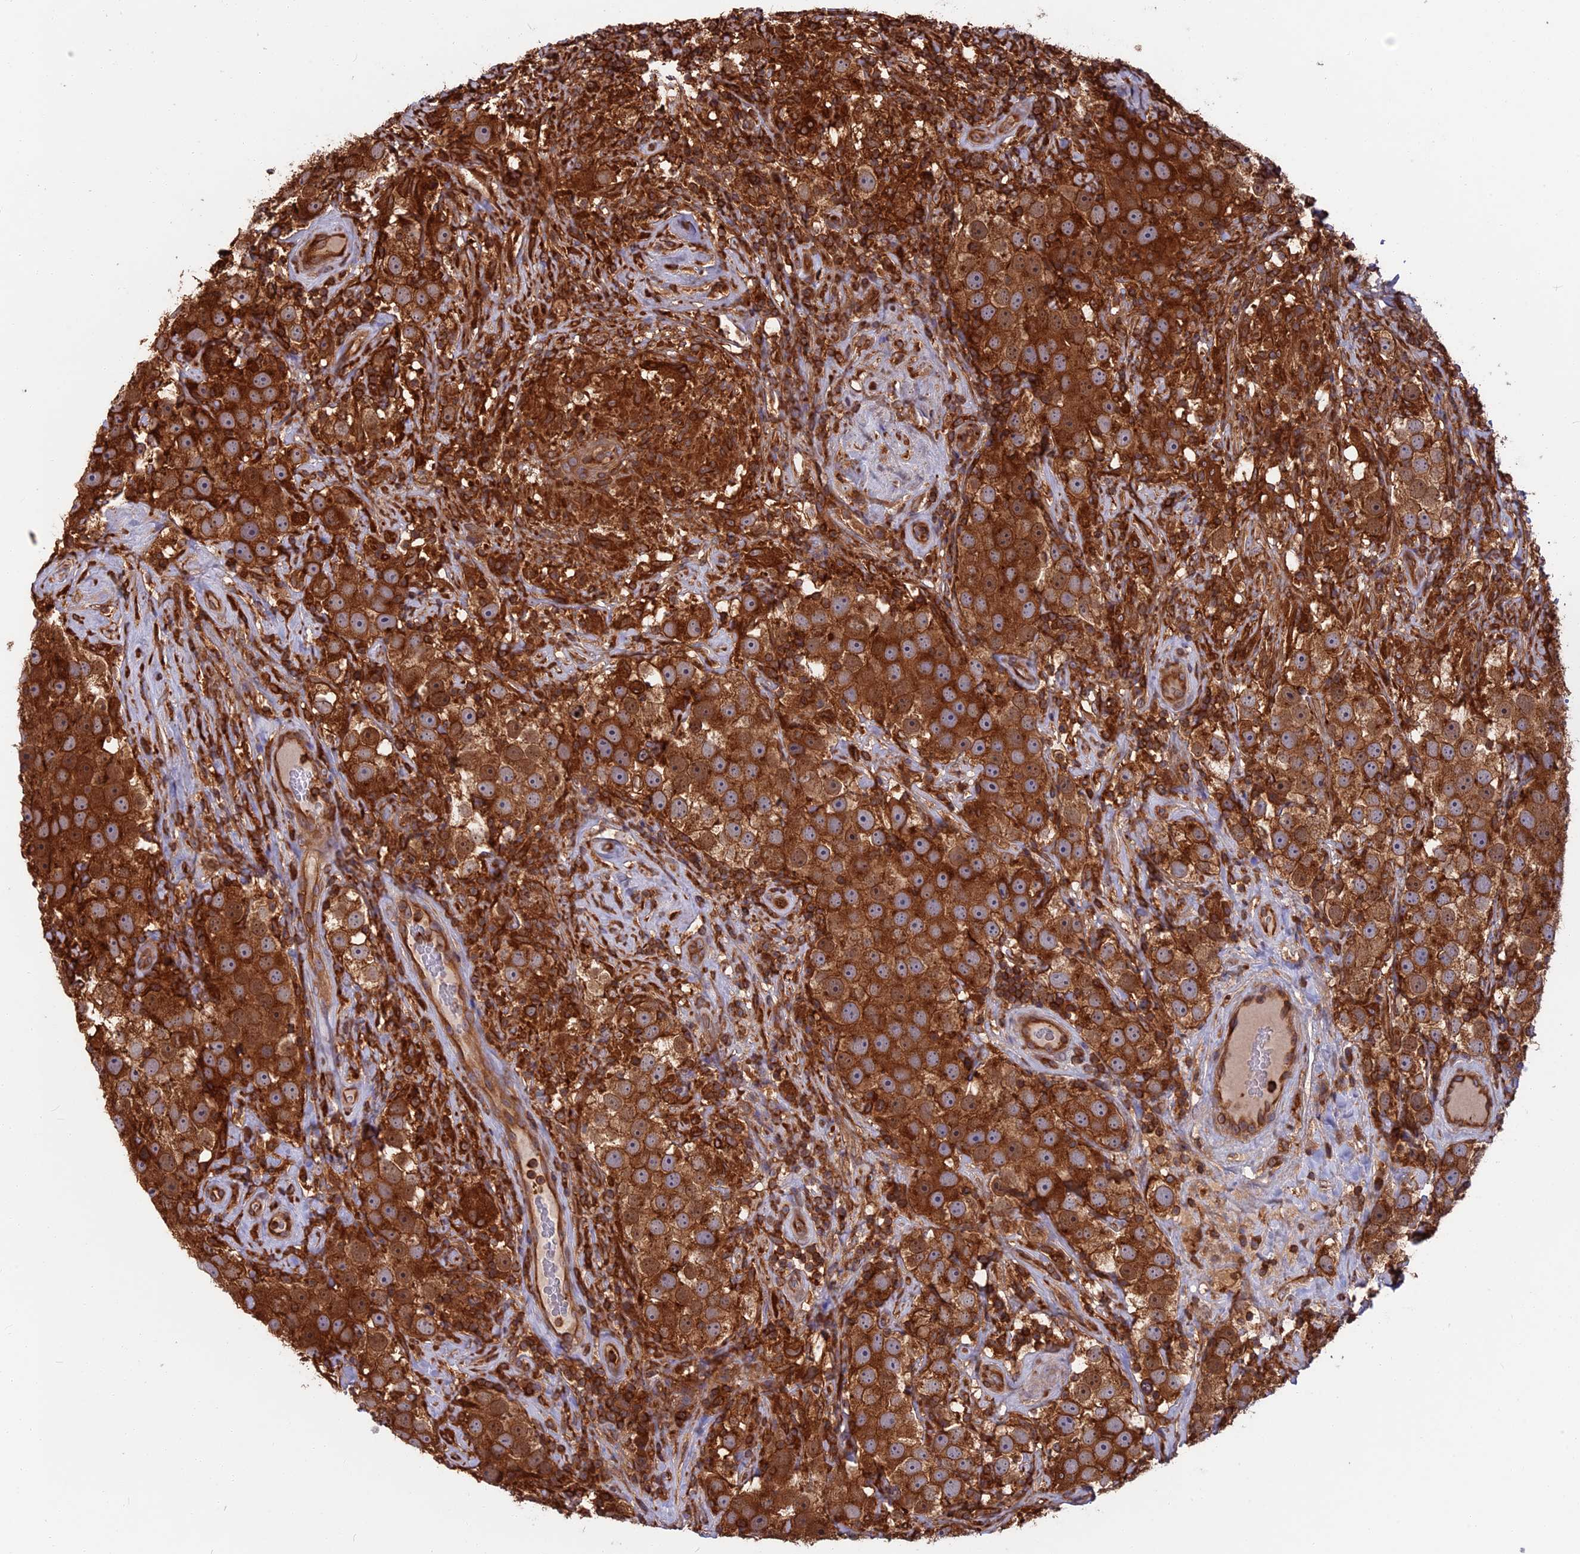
{"staining": {"intensity": "strong", "quantity": ">75%", "location": "cytoplasmic/membranous"}, "tissue": "testis cancer", "cell_type": "Tumor cells", "image_type": "cancer", "snomed": [{"axis": "morphology", "description": "Seminoma, NOS"}, {"axis": "topography", "description": "Testis"}], "caption": "An image of human testis seminoma stained for a protein shows strong cytoplasmic/membranous brown staining in tumor cells.", "gene": "WDR1", "patient": {"sex": "male", "age": 49}}